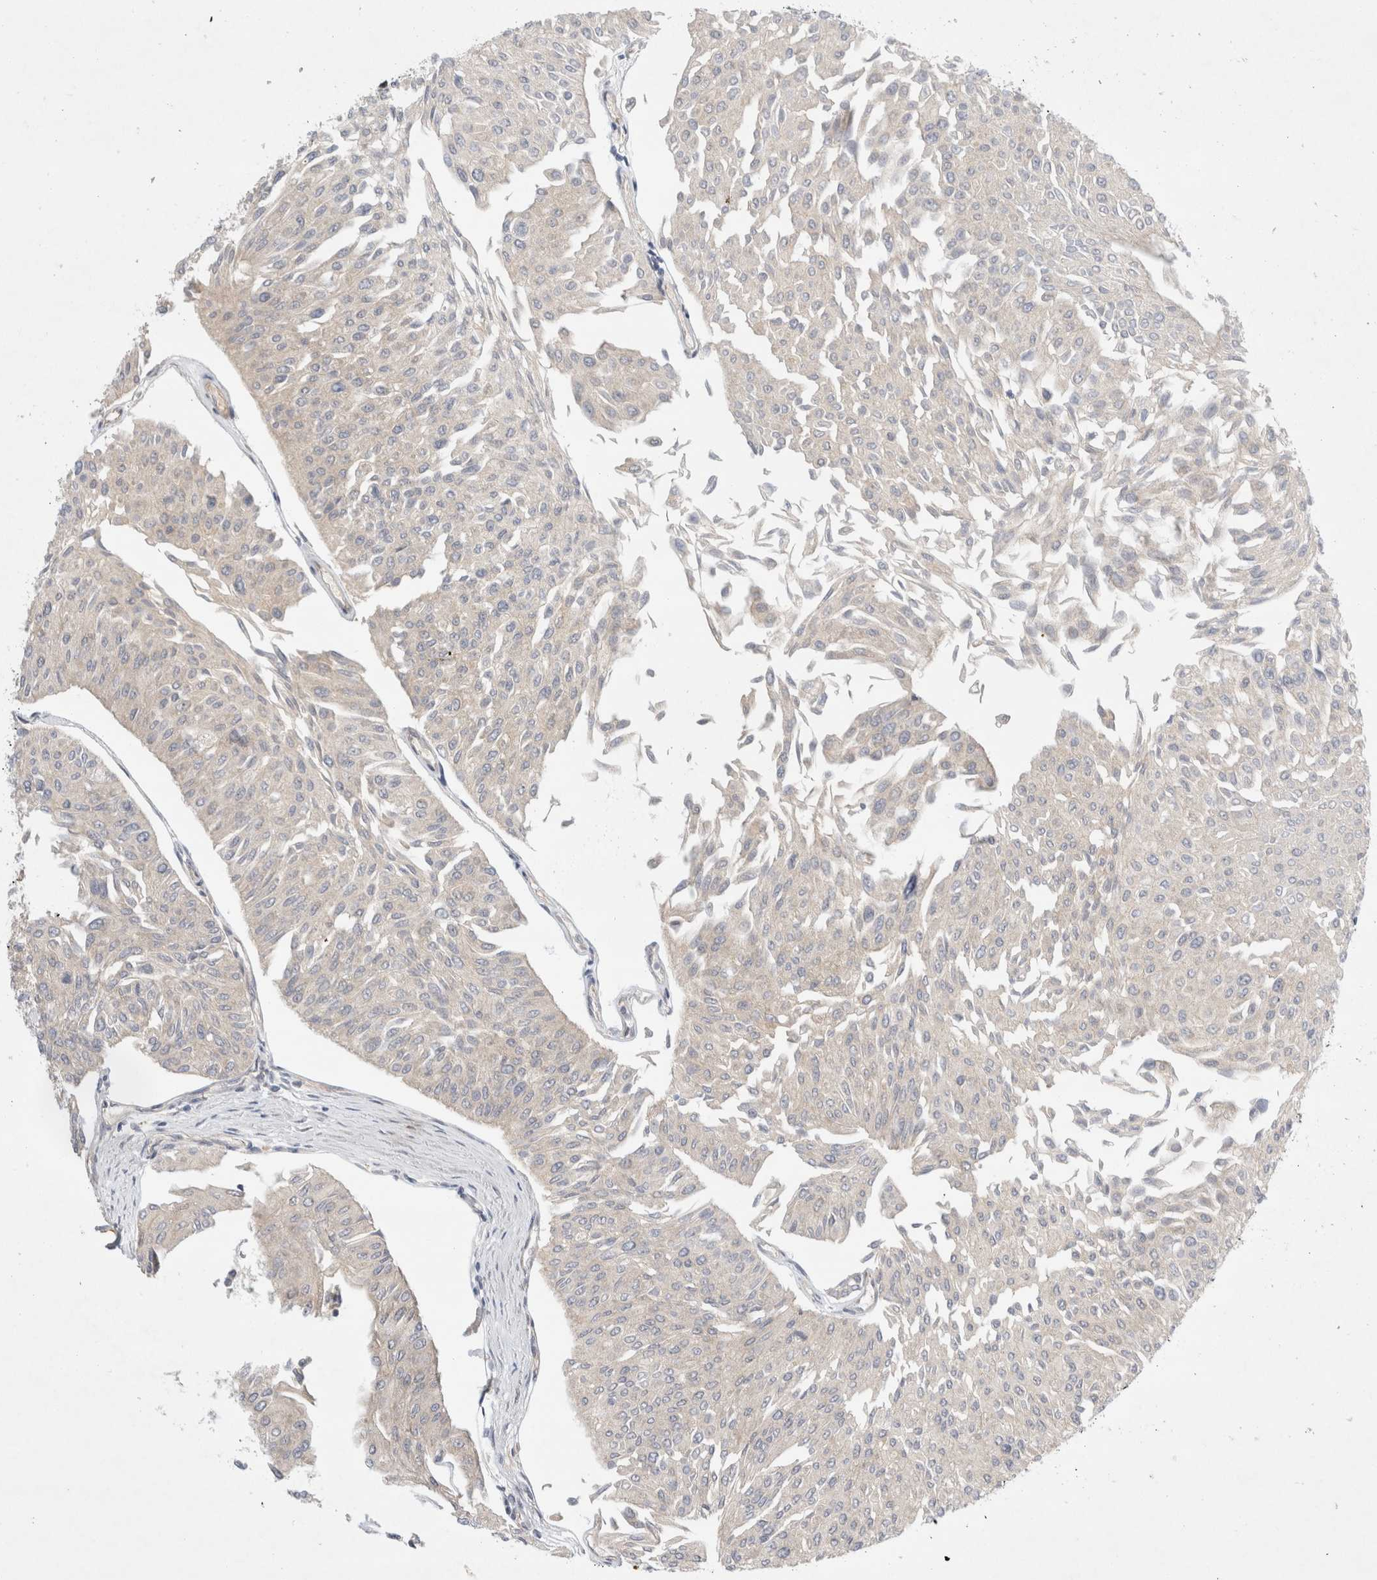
{"staining": {"intensity": "negative", "quantity": "none", "location": "none"}, "tissue": "urothelial cancer", "cell_type": "Tumor cells", "image_type": "cancer", "snomed": [{"axis": "morphology", "description": "Urothelial carcinoma, Low grade"}, {"axis": "topography", "description": "Urinary bladder"}], "caption": "This is an immunohistochemistry (IHC) image of human low-grade urothelial carcinoma. There is no positivity in tumor cells.", "gene": "CDCA7L", "patient": {"sex": "male", "age": 67}}